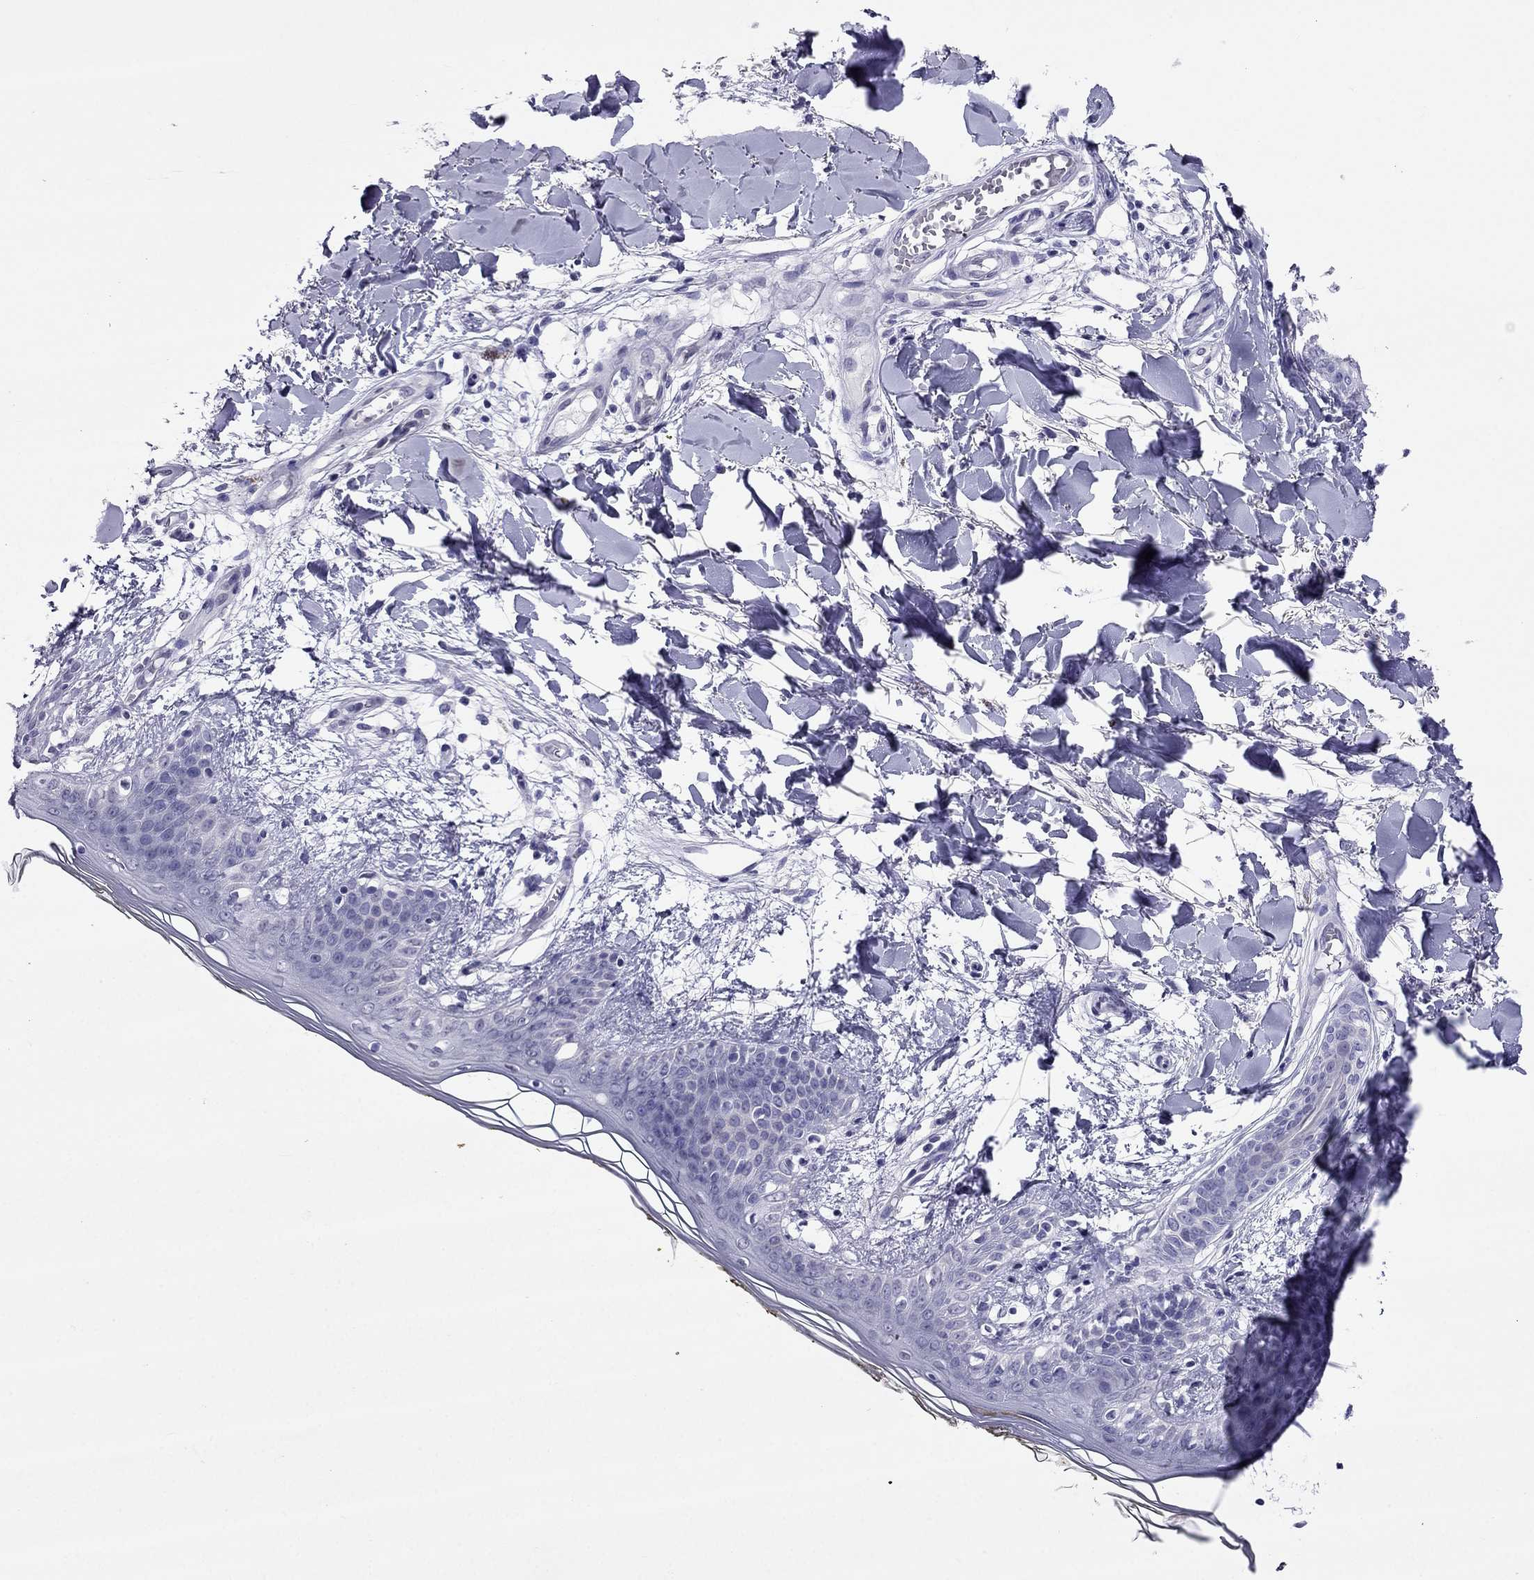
{"staining": {"intensity": "negative", "quantity": "none", "location": "none"}, "tissue": "skin", "cell_type": "Fibroblasts", "image_type": "normal", "snomed": [{"axis": "morphology", "description": "Normal tissue, NOS"}, {"axis": "topography", "description": "Skin"}], "caption": "Micrograph shows no significant protein positivity in fibroblasts of benign skin.", "gene": "CROCC2", "patient": {"sex": "female", "age": 34}}